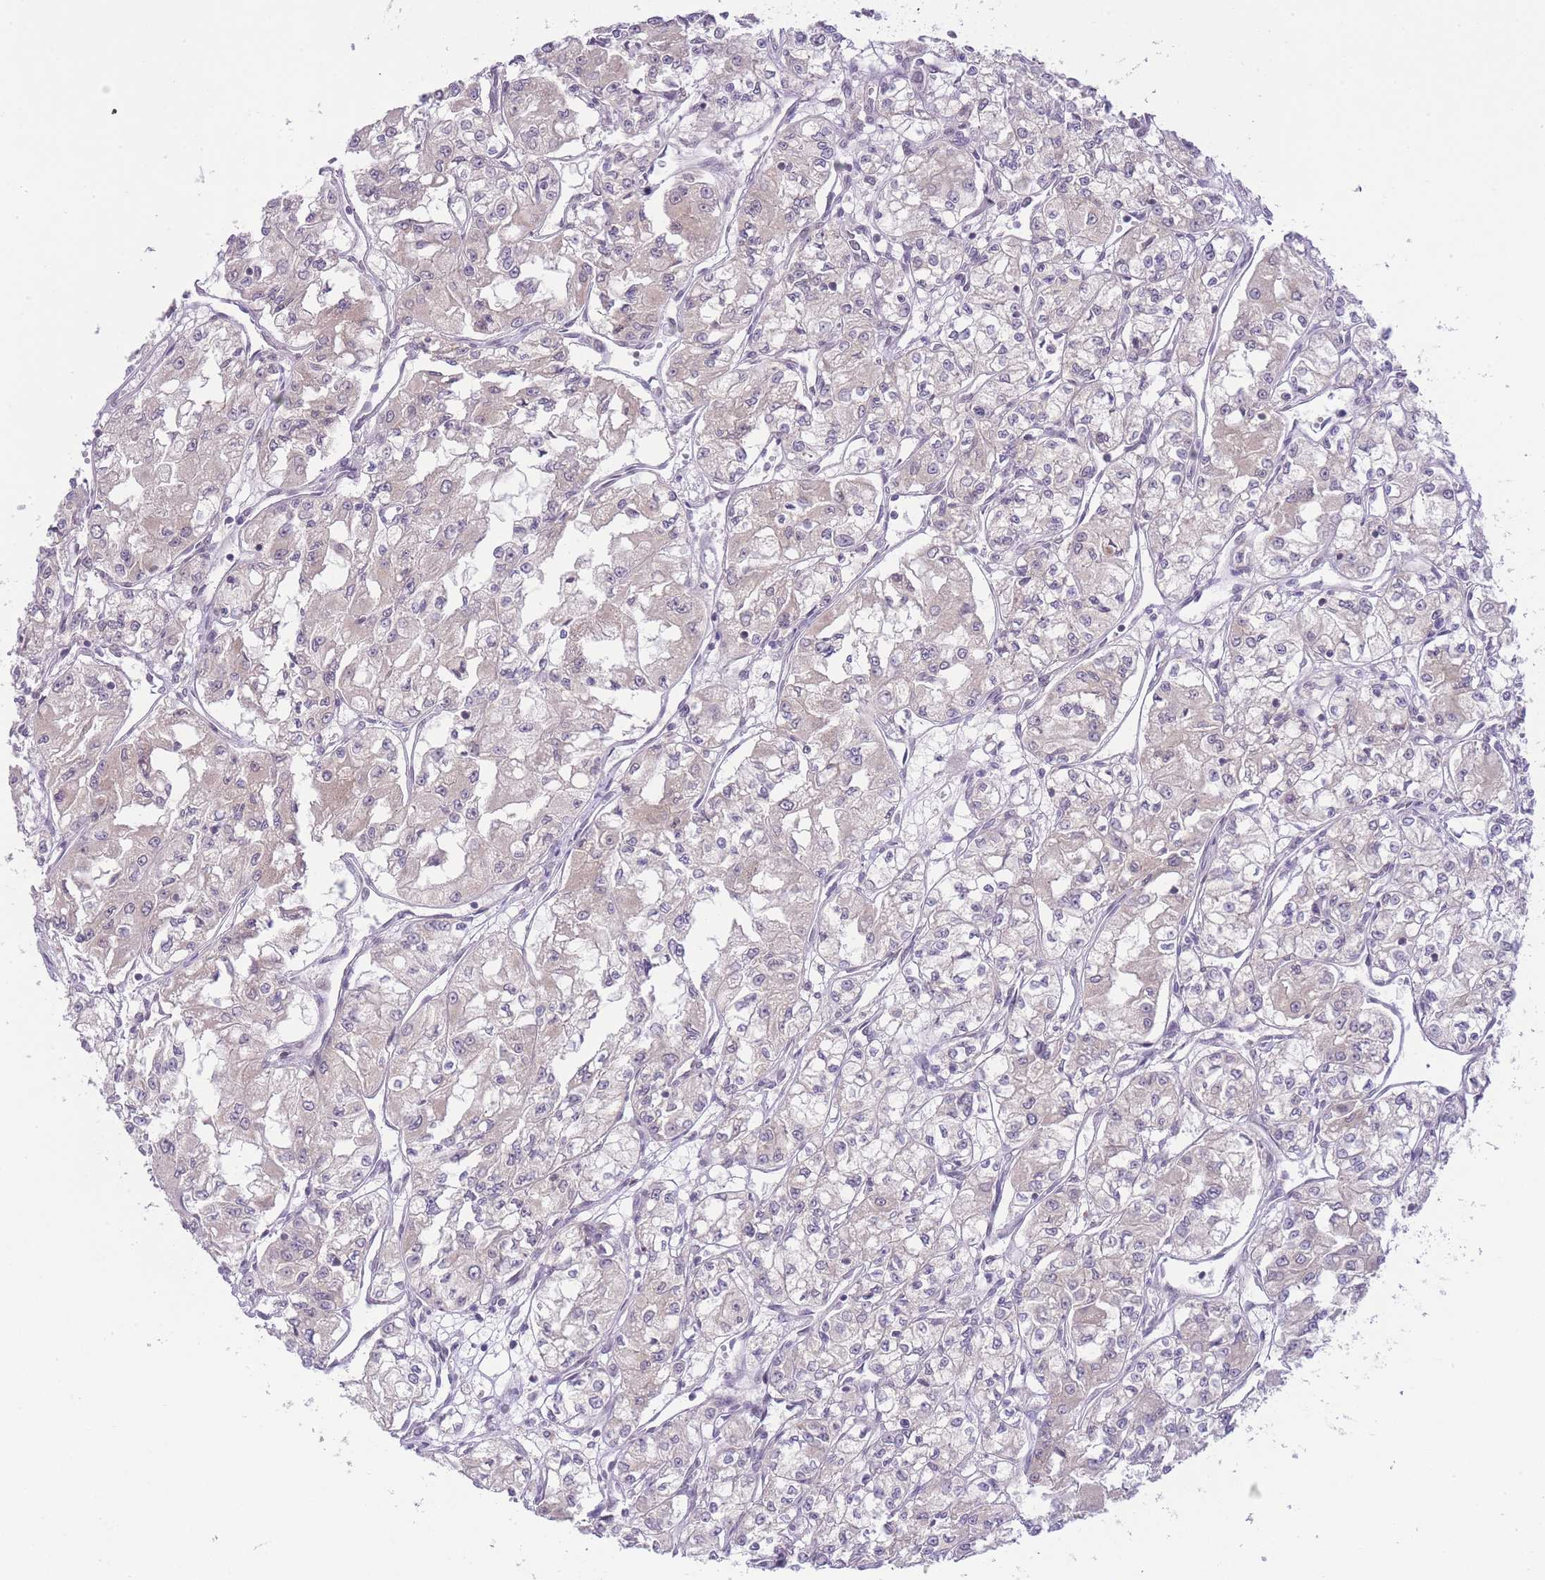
{"staining": {"intensity": "negative", "quantity": "none", "location": "none"}, "tissue": "renal cancer", "cell_type": "Tumor cells", "image_type": "cancer", "snomed": [{"axis": "morphology", "description": "Adenocarcinoma, NOS"}, {"axis": "topography", "description": "Kidney"}], "caption": "This is an IHC image of renal cancer. There is no expression in tumor cells.", "gene": "TMED3", "patient": {"sex": "male", "age": 59}}